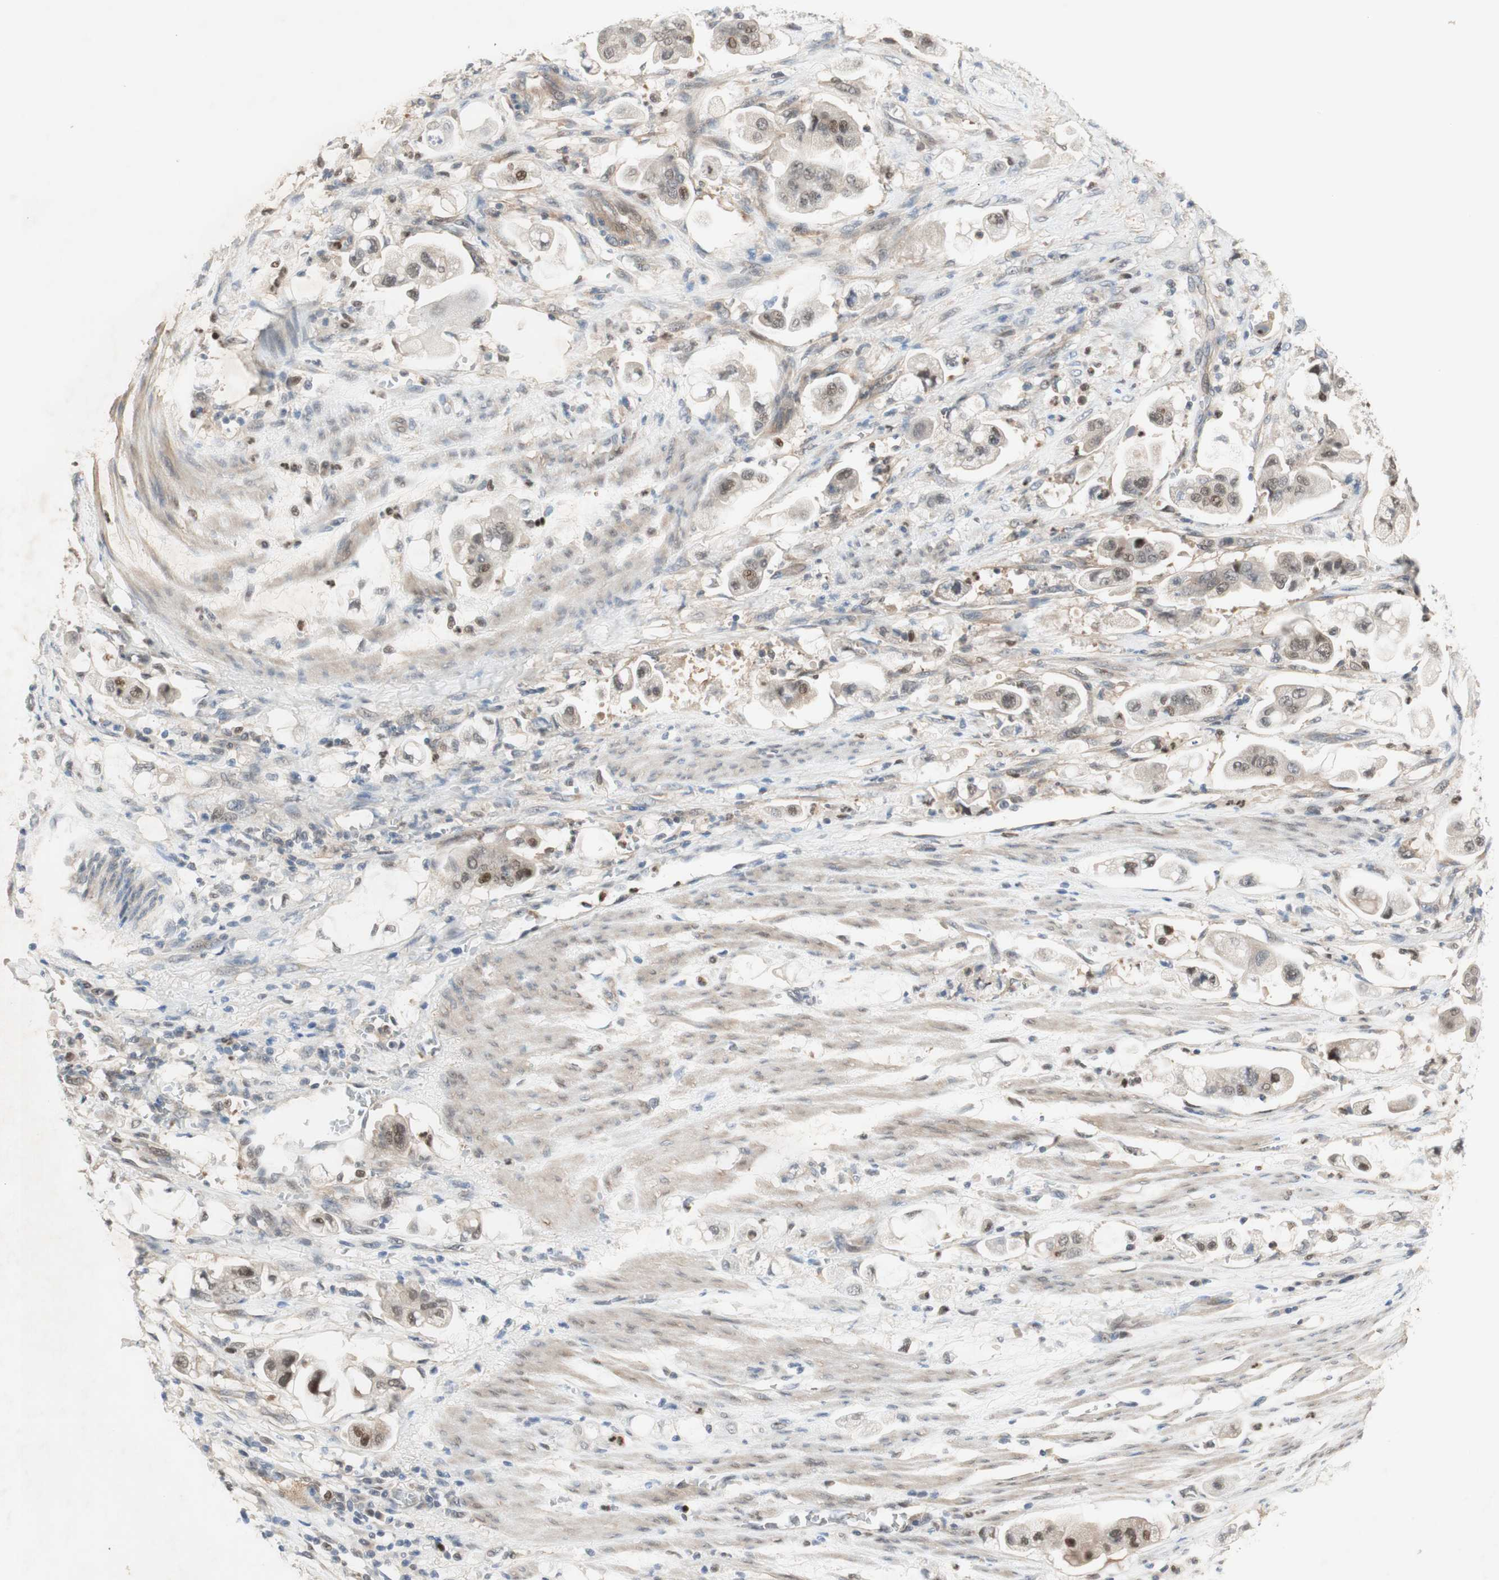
{"staining": {"intensity": "weak", "quantity": "25%-75%", "location": "nuclear"}, "tissue": "stomach cancer", "cell_type": "Tumor cells", "image_type": "cancer", "snomed": [{"axis": "morphology", "description": "Adenocarcinoma, NOS"}, {"axis": "topography", "description": "Stomach"}], "caption": "This is a histology image of immunohistochemistry (IHC) staining of stomach adenocarcinoma, which shows weak expression in the nuclear of tumor cells.", "gene": "RFNG", "patient": {"sex": "male", "age": 62}}